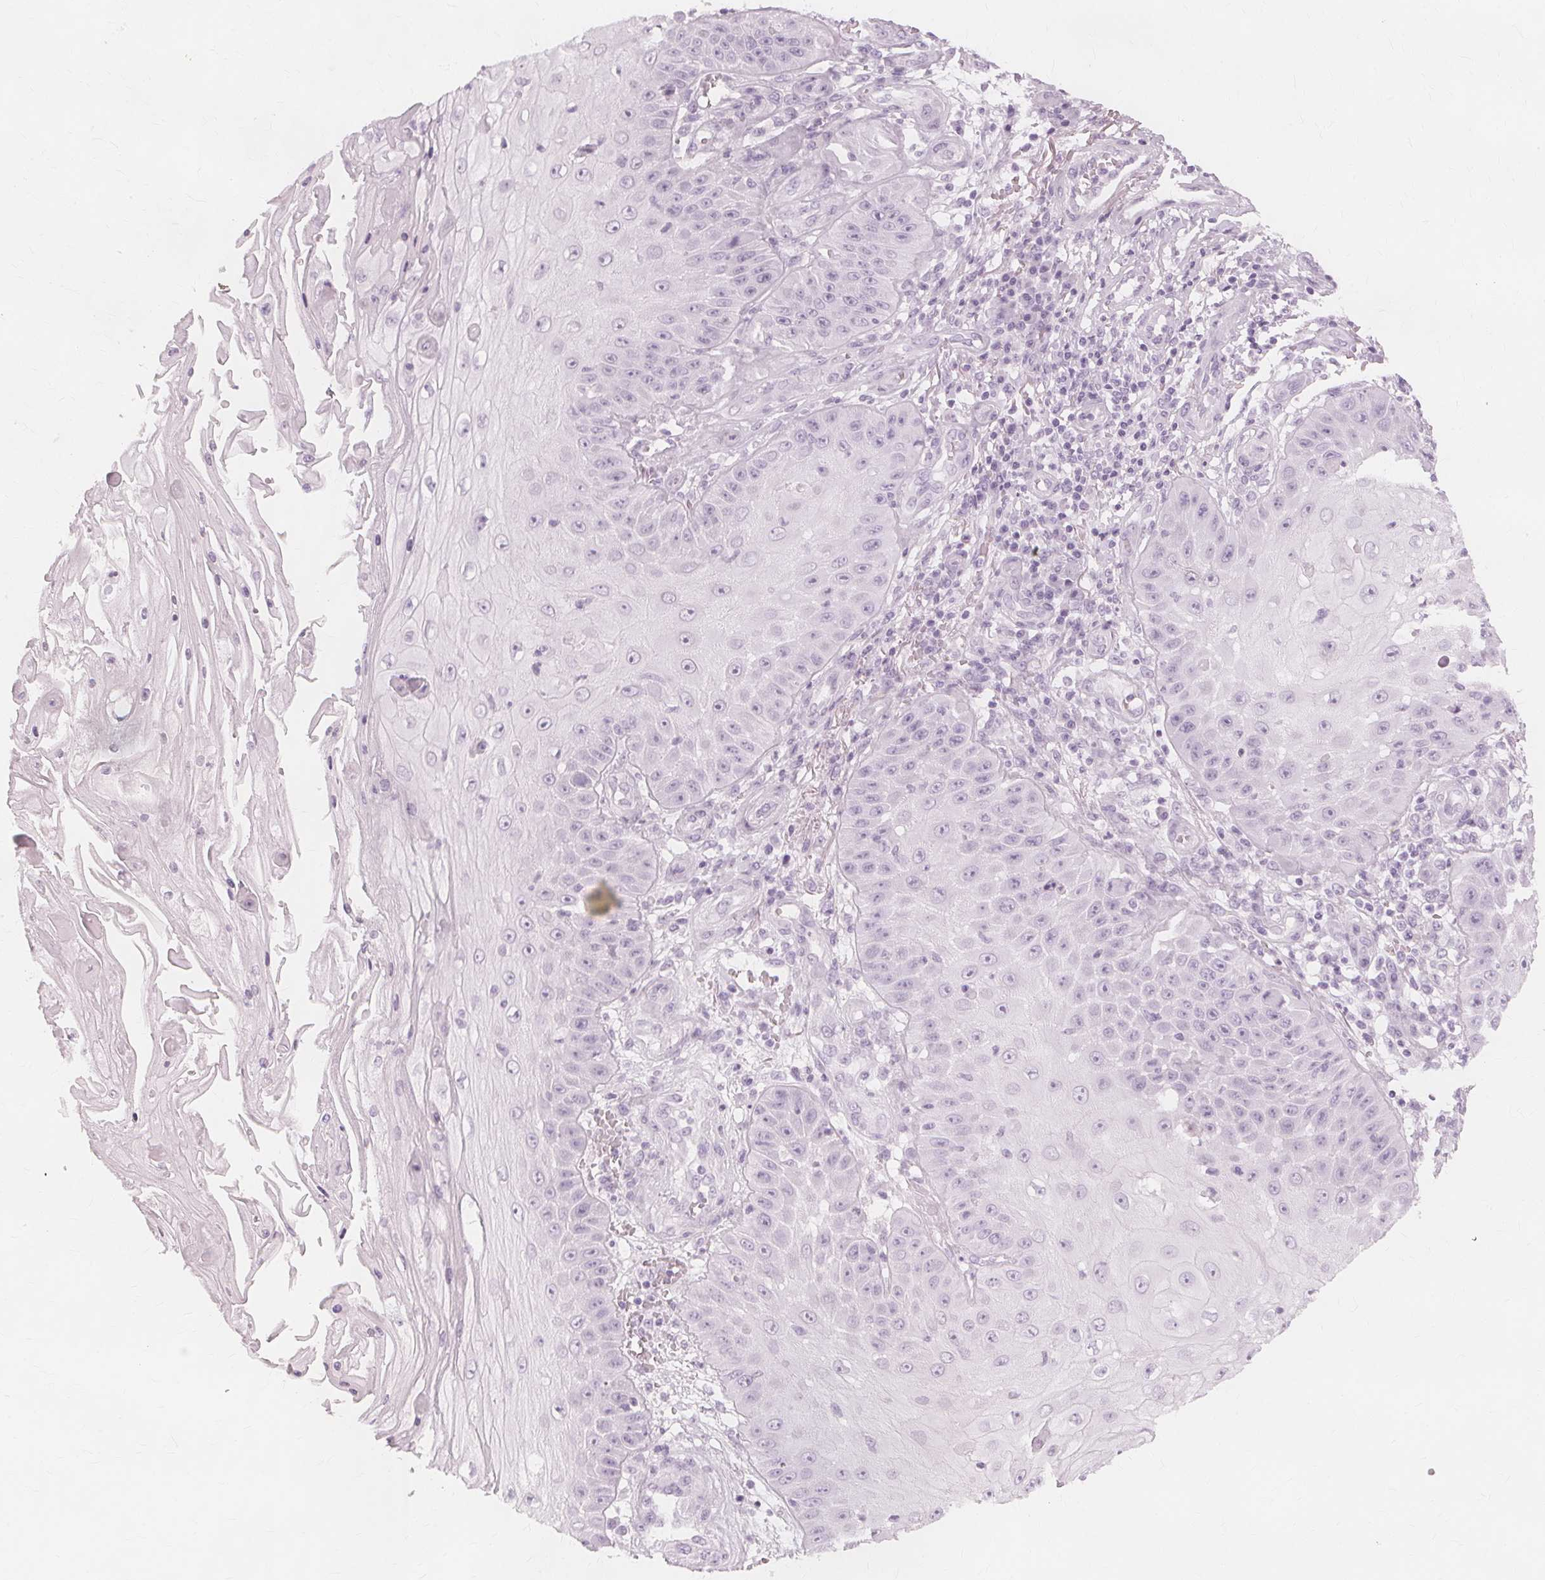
{"staining": {"intensity": "negative", "quantity": "none", "location": "none"}, "tissue": "skin cancer", "cell_type": "Tumor cells", "image_type": "cancer", "snomed": [{"axis": "morphology", "description": "Squamous cell carcinoma, NOS"}, {"axis": "topography", "description": "Skin"}], "caption": "Immunohistochemistry micrograph of neoplastic tissue: skin cancer stained with DAB (3,3'-diaminobenzidine) shows no significant protein staining in tumor cells. (Brightfield microscopy of DAB (3,3'-diaminobenzidine) immunohistochemistry (IHC) at high magnification).", "gene": "TFF1", "patient": {"sex": "male", "age": 70}}